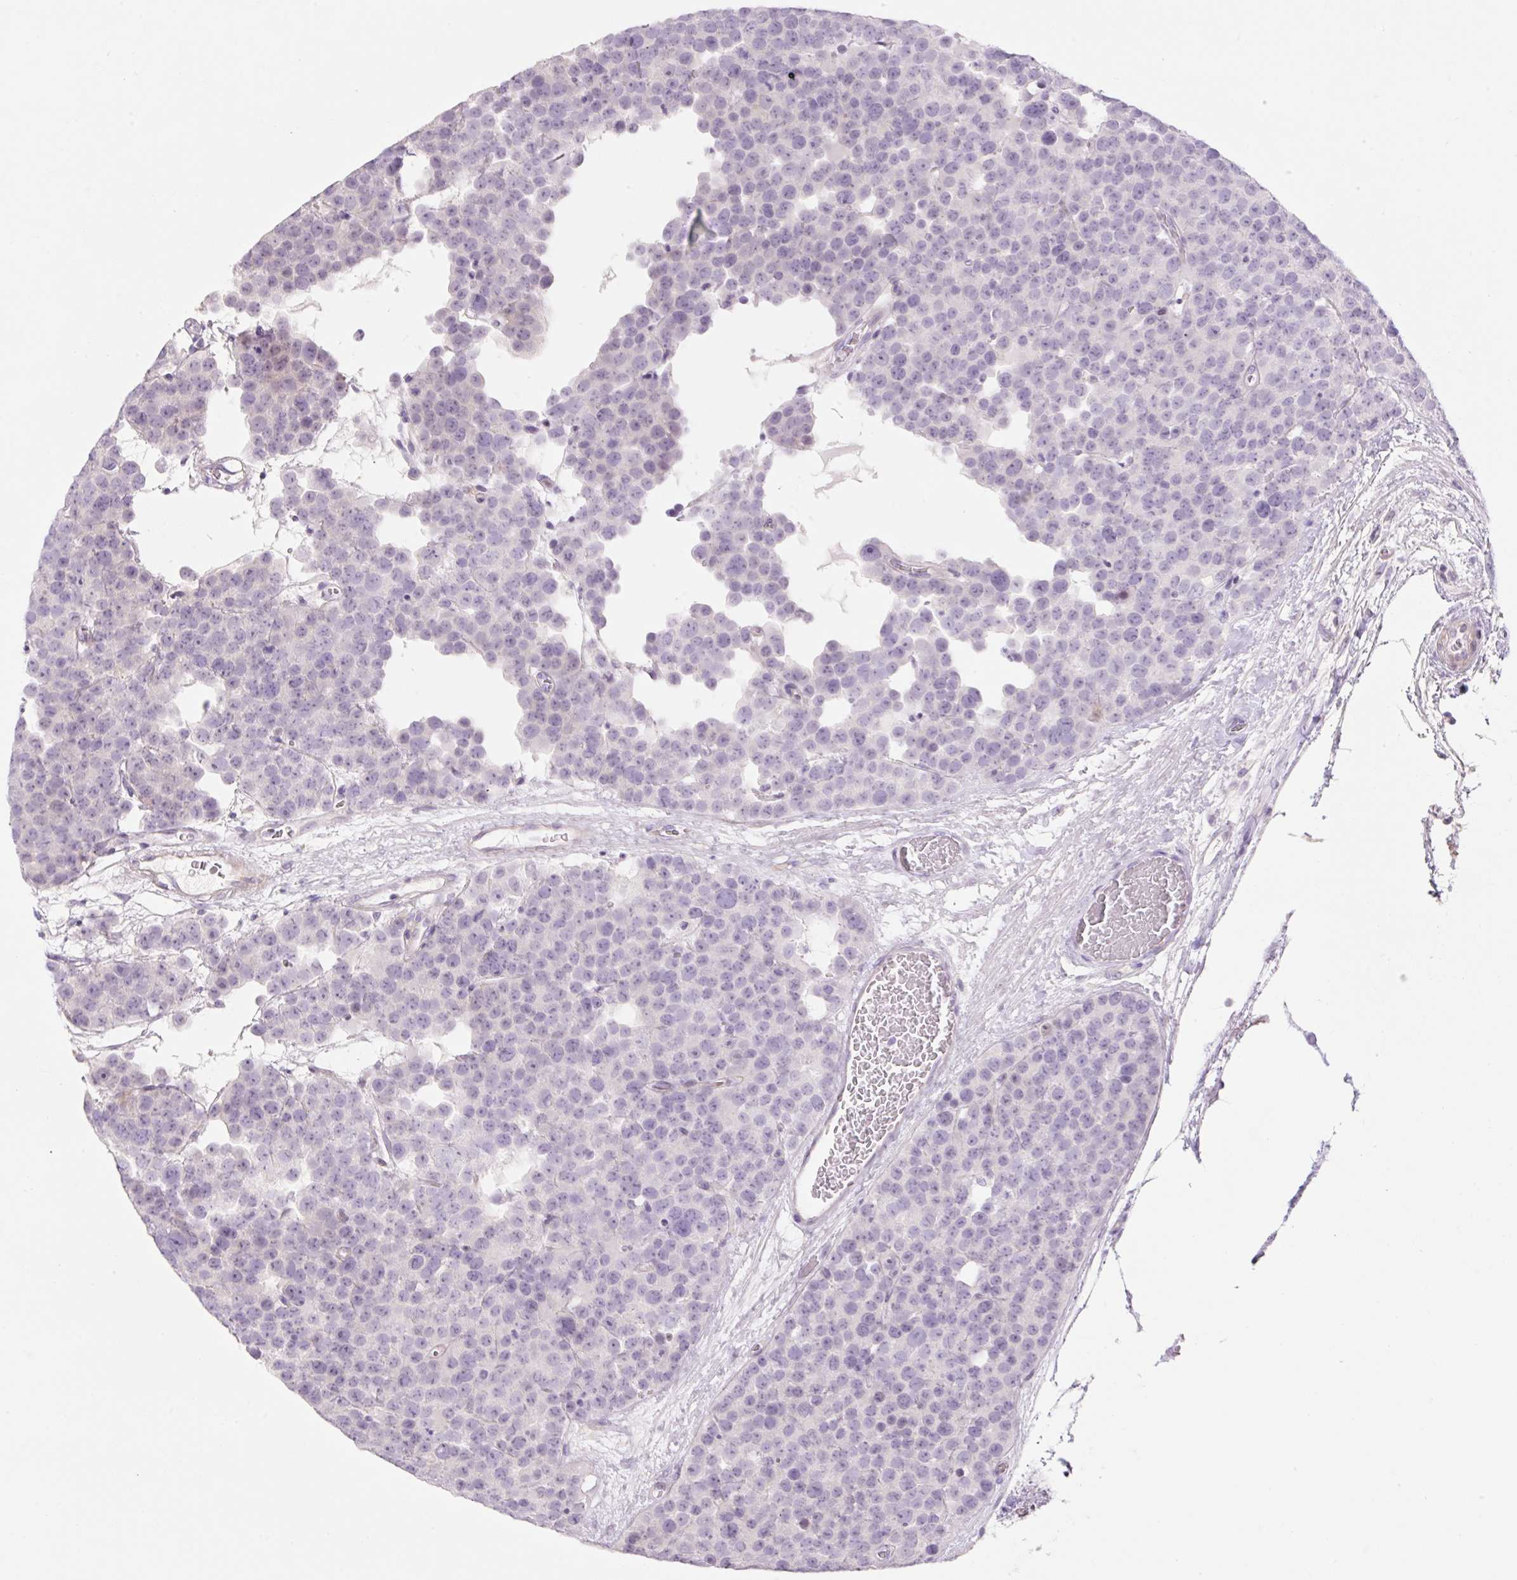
{"staining": {"intensity": "negative", "quantity": "none", "location": "none"}, "tissue": "testis cancer", "cell_type": "Tumor cells", "image_type": "cancer", "snomed": [{"axis": "morphology", "description": "Seminoma, NOS"}, {"axis": "topography", "description": "Testis"}], "caption": "Immunohistochemical staining of human testis cancer exhibits no significant positivity in tumor cells. (Brightfield microscopy of DAB immunohistochemistry (IHC) at high magnification).", "gene": "ZNF552", "patient": {"sex": "male", "age": 71}}